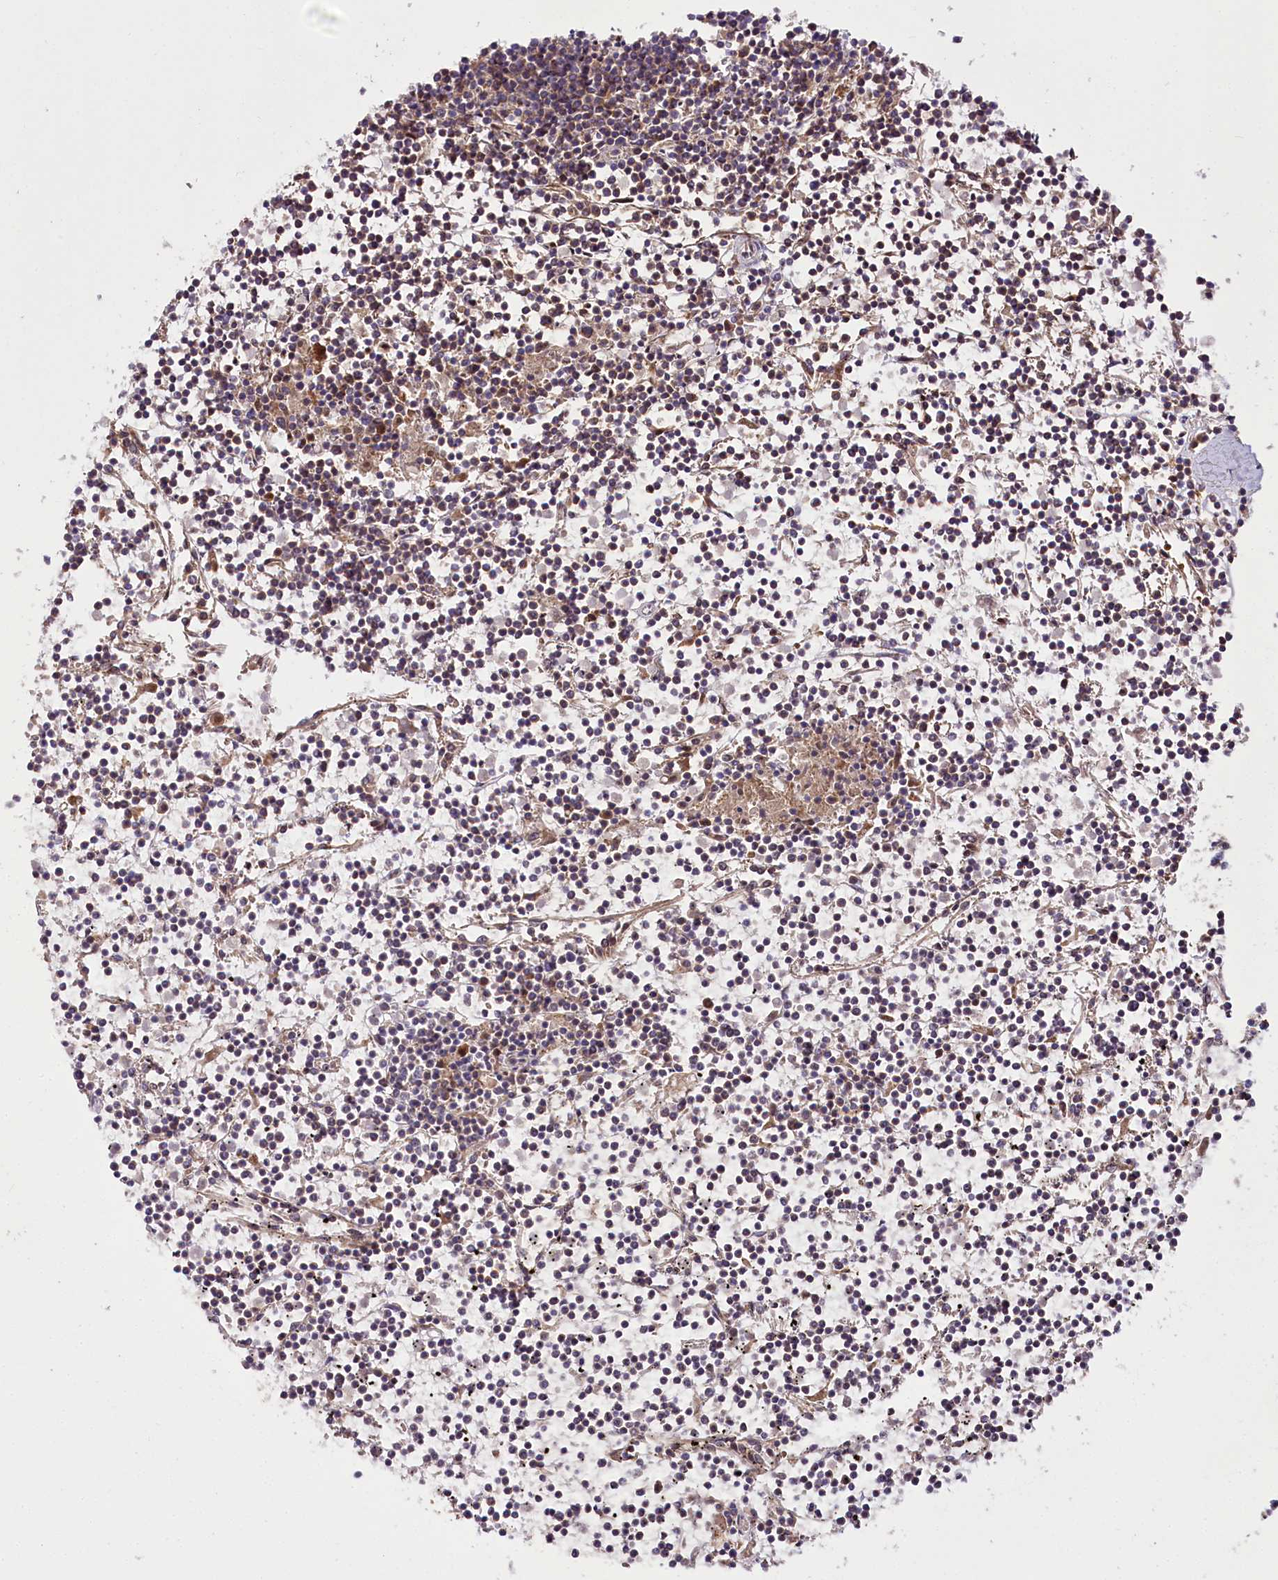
{"staining": {"intensity": "weak", "quantity": "<25%", "location": "cytoplasmic/membranous"}, "tissue": "lymphoma", "cell_type": "Tumor cells", "image_type": "cancer", "snomed": [{"axis": "morphology", "description": "Malignant lymphoma, non-Hodgkin's type, Low grade"}, {"axis": "topography", "description": "Spleen"}], "caption": "Lymphoma was stained to show a protein in brown. There is no significant expression in tumor cells. (IHC, brightfield microscopy, high magnification).", "gene": "RAB7A", "patient": {"sex": "female", "age": 19}}